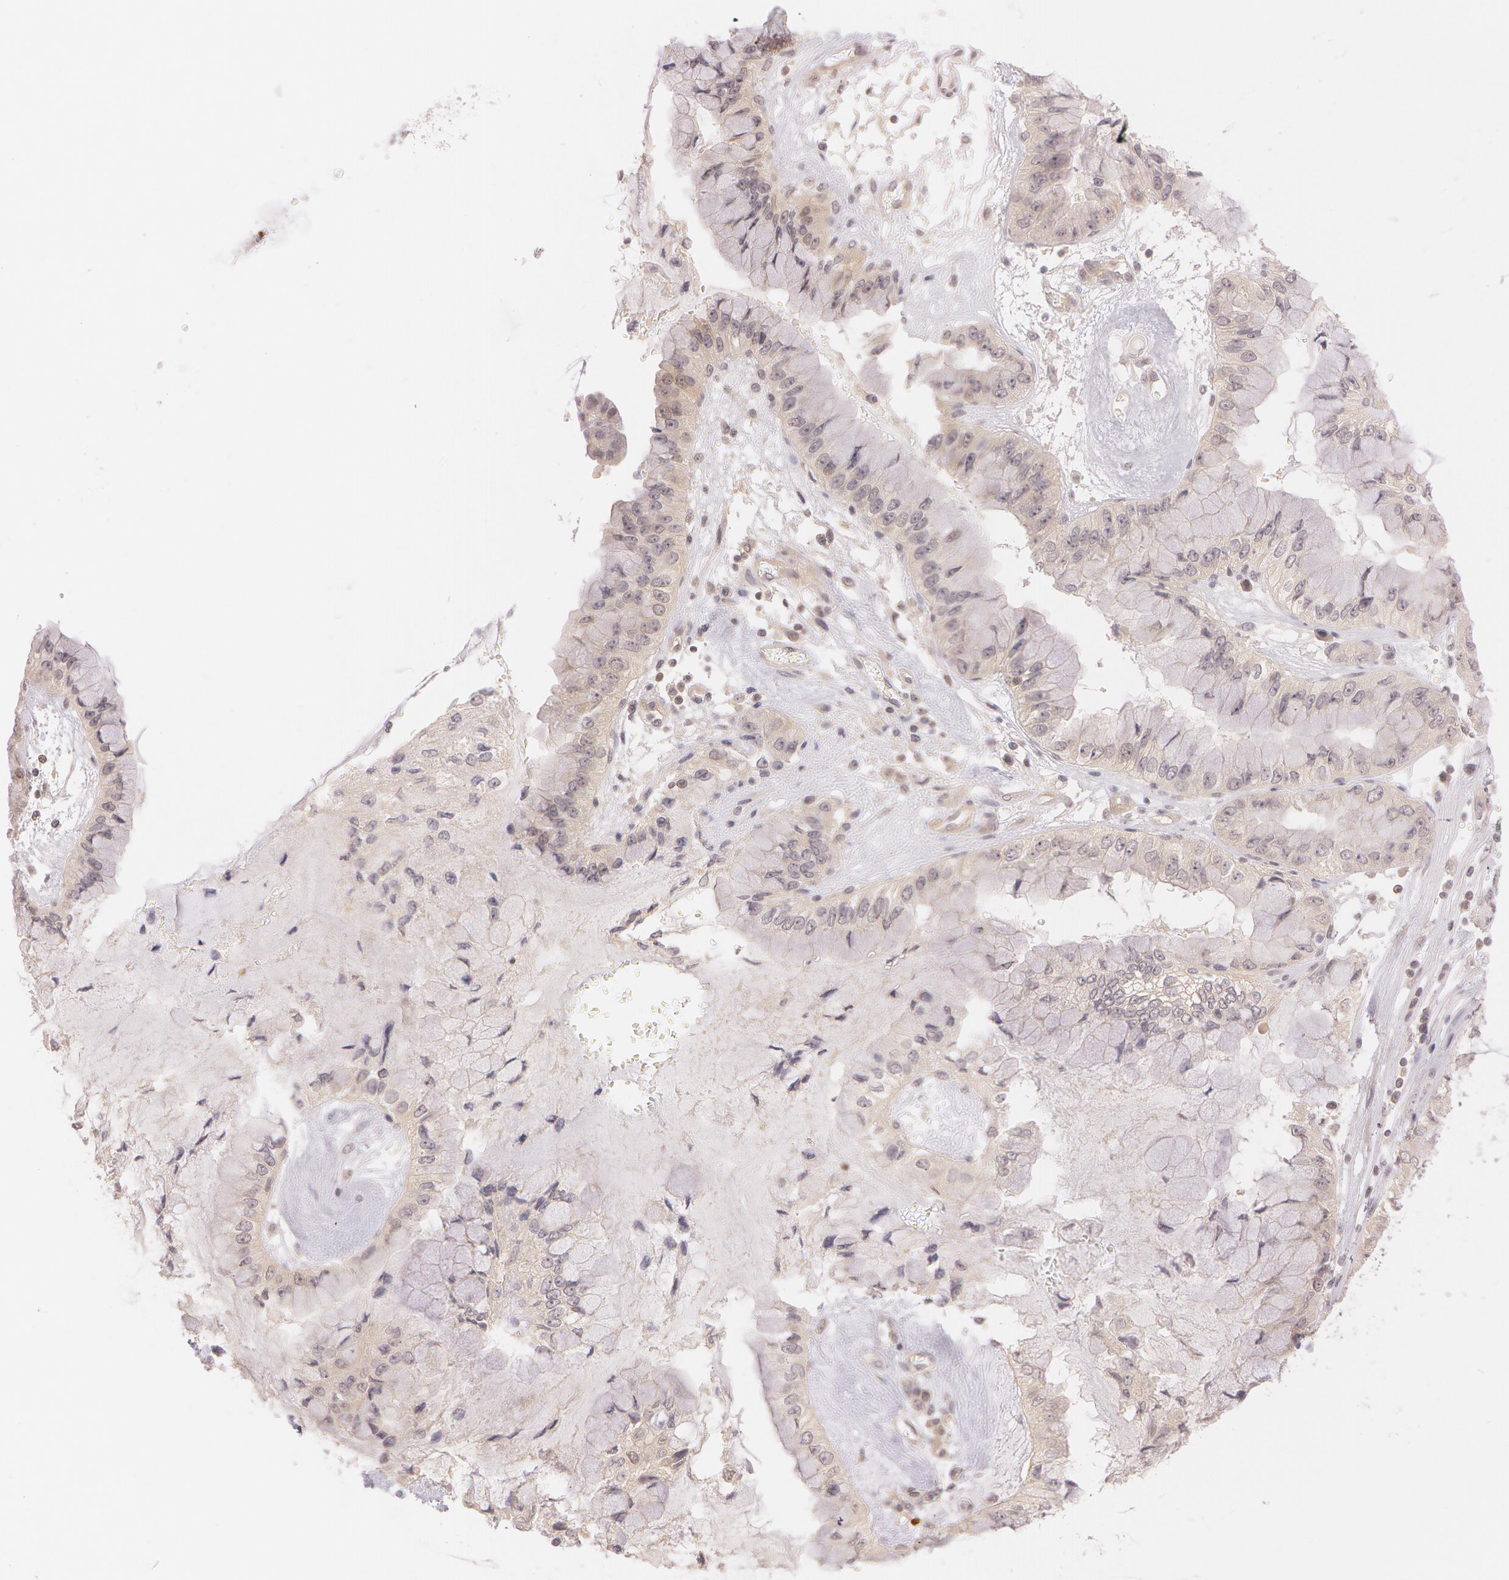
{"staining": {"intensity": "weak", "quantity": ">75%", "location": "cytoplasmic/membranous"}, "tissue": "liver cancer", "cell_type": "Tumor cells", "image_type": "cancer", "snomed": [{"axis": "morphology", "description": "Cholangiocarcinoma"}, {"axis": "topography", "description": "Liver"}], "caption": "There is low levels of weak cytoplasmic/membranous staining in tumor cells of liver cancer (cholangiocarcinoma), as demonstrated by immunohistochemical staining (brown color).", "gene": "ATG2B", "patient": {"sex": "female", "age": 79}}